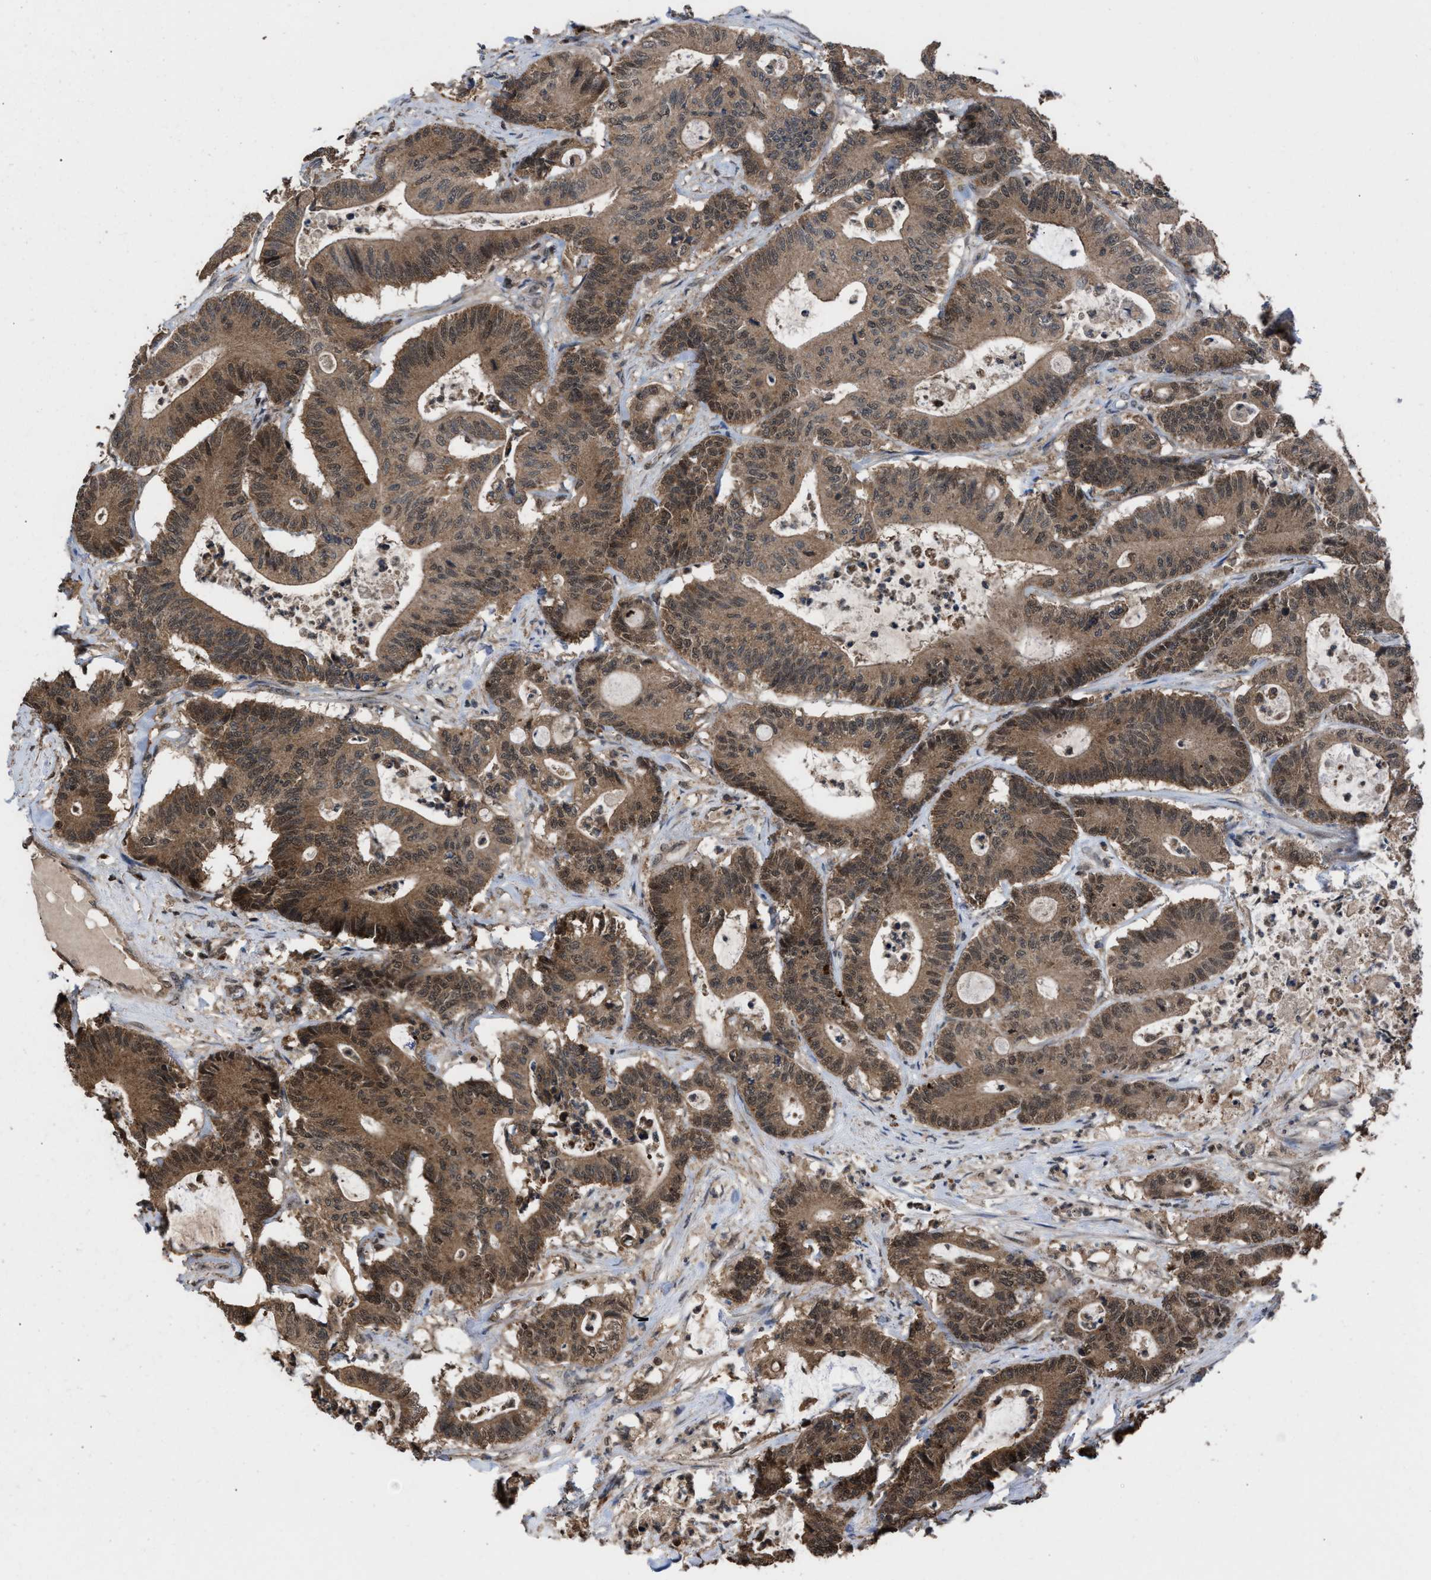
{"staining": {"intensity": "moderate", "quantity": ">75%", "location": "cytoplasmic/membranous,nuclear"}, "tissue": "colorectal cancer", "cell_type": "Tumor cells", "image_type": "cancer", "snomed": [{"axis": "morphology", "description": "Adenocarcinoma, NOS"}, {"axis": "topography", "description": "Colon"}], "caption": "DAB (3,3'-diaminobenzidine) immunohistochemical staining of colorectal cancer (adenocarcinoma) demonstrates moderate cytoplasmic/membranous and nuclear protein positivity in approximately >75% of tumor cells.", "gene": "C9orf78", "patient": {"sex": "female", "age": 84}}